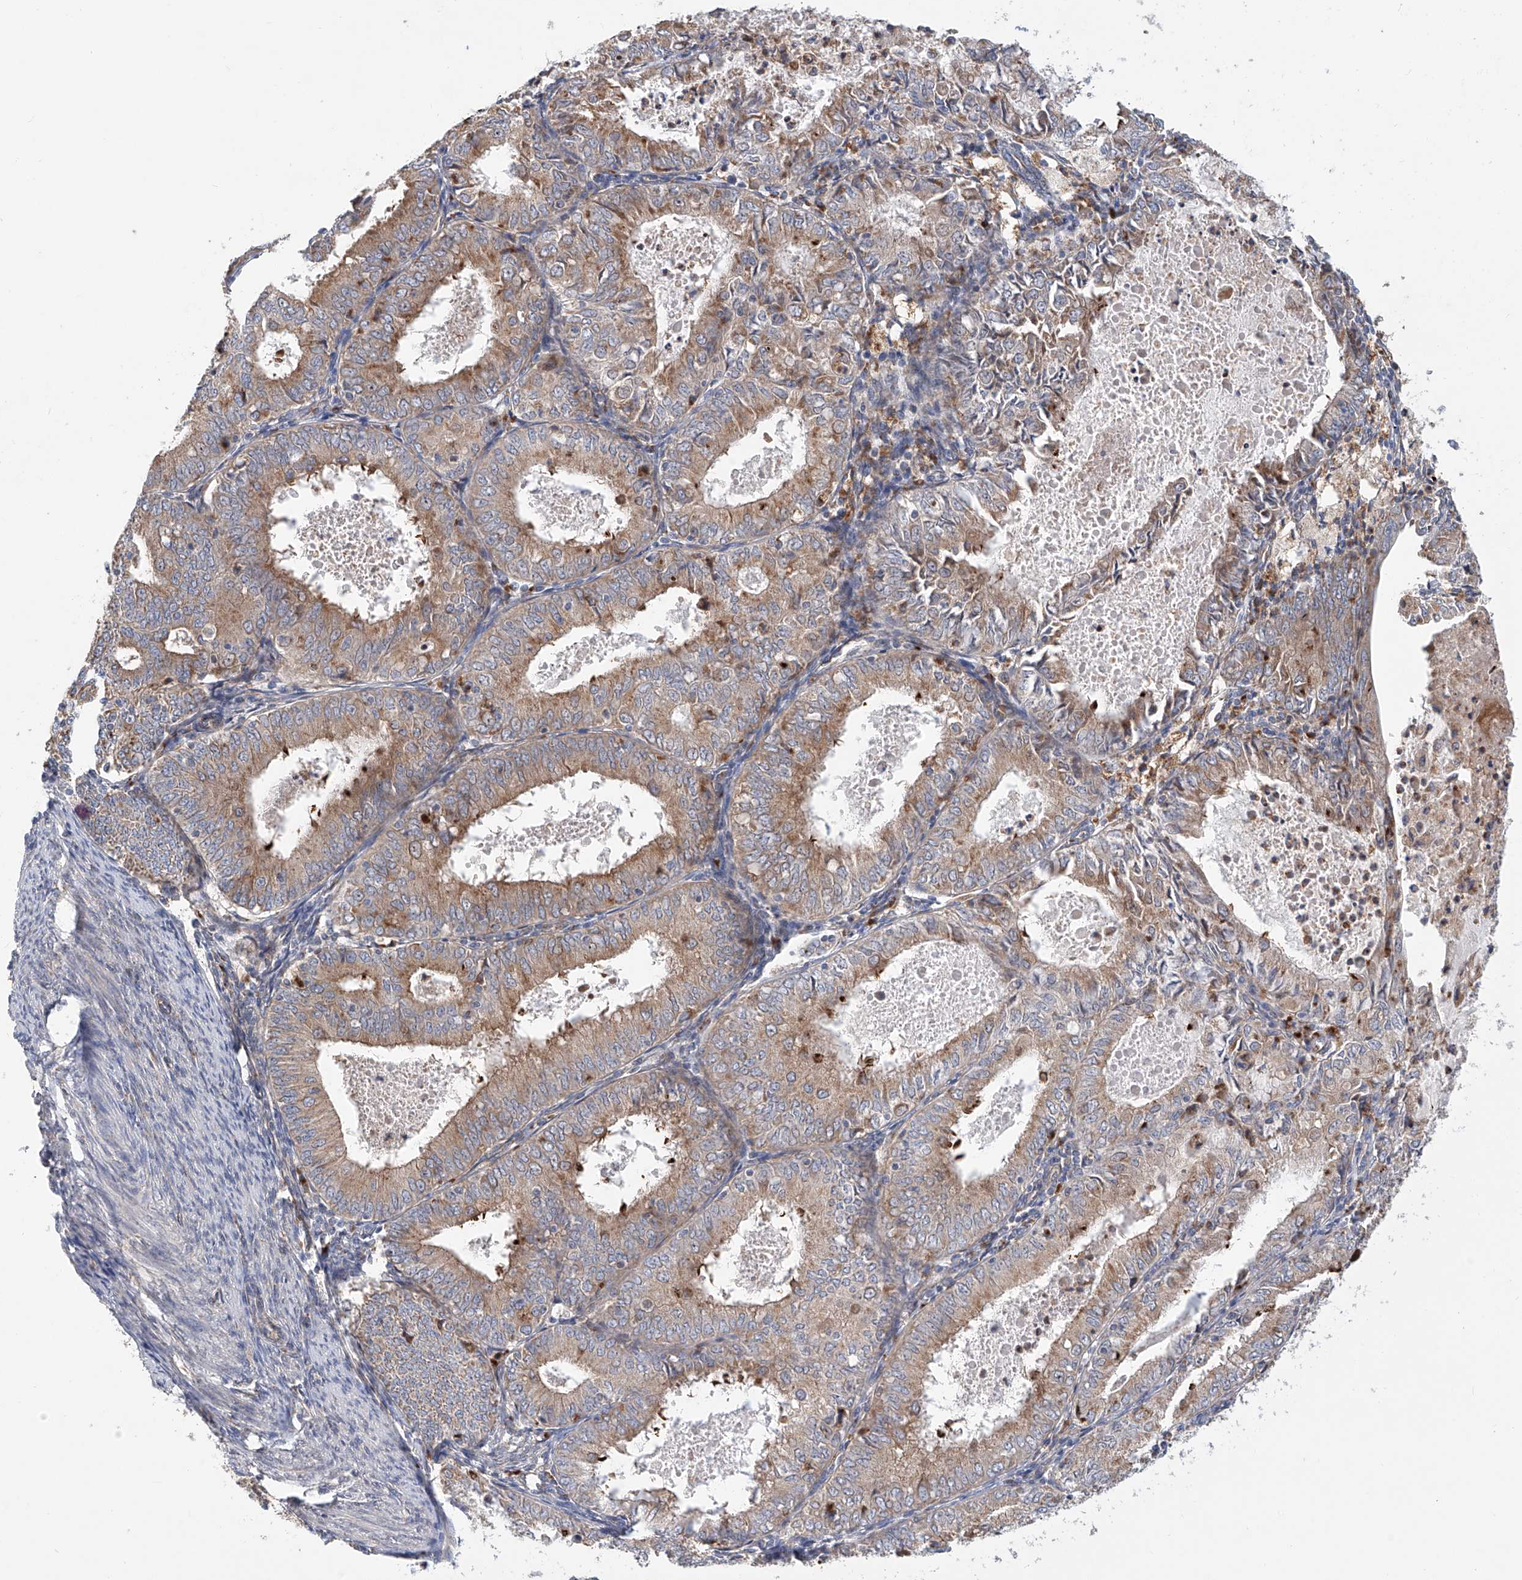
{"staining": {"intensity": "weak", "quantity": ">75%", "location": "cytoplasmic/membranous"}, "tissue": "endometrial cancer", "cell_type": "Tumor cells", "image_type": "cancer", "snomed": [{"axis": "morphology", "description": "Adenocarcinoma, NOS"}, {"axis": "topography", "description": "Endometrium"}], "caption": "Immunohistochemical staining of human endometrial cancer (adenocarcinoma) reveals low levels of weak cytoplasmic/membranous protein expression in approximately >75% of tumor cells.", "gene": "HGSNAT", "patient": {"sex": "female", "age": 57}}